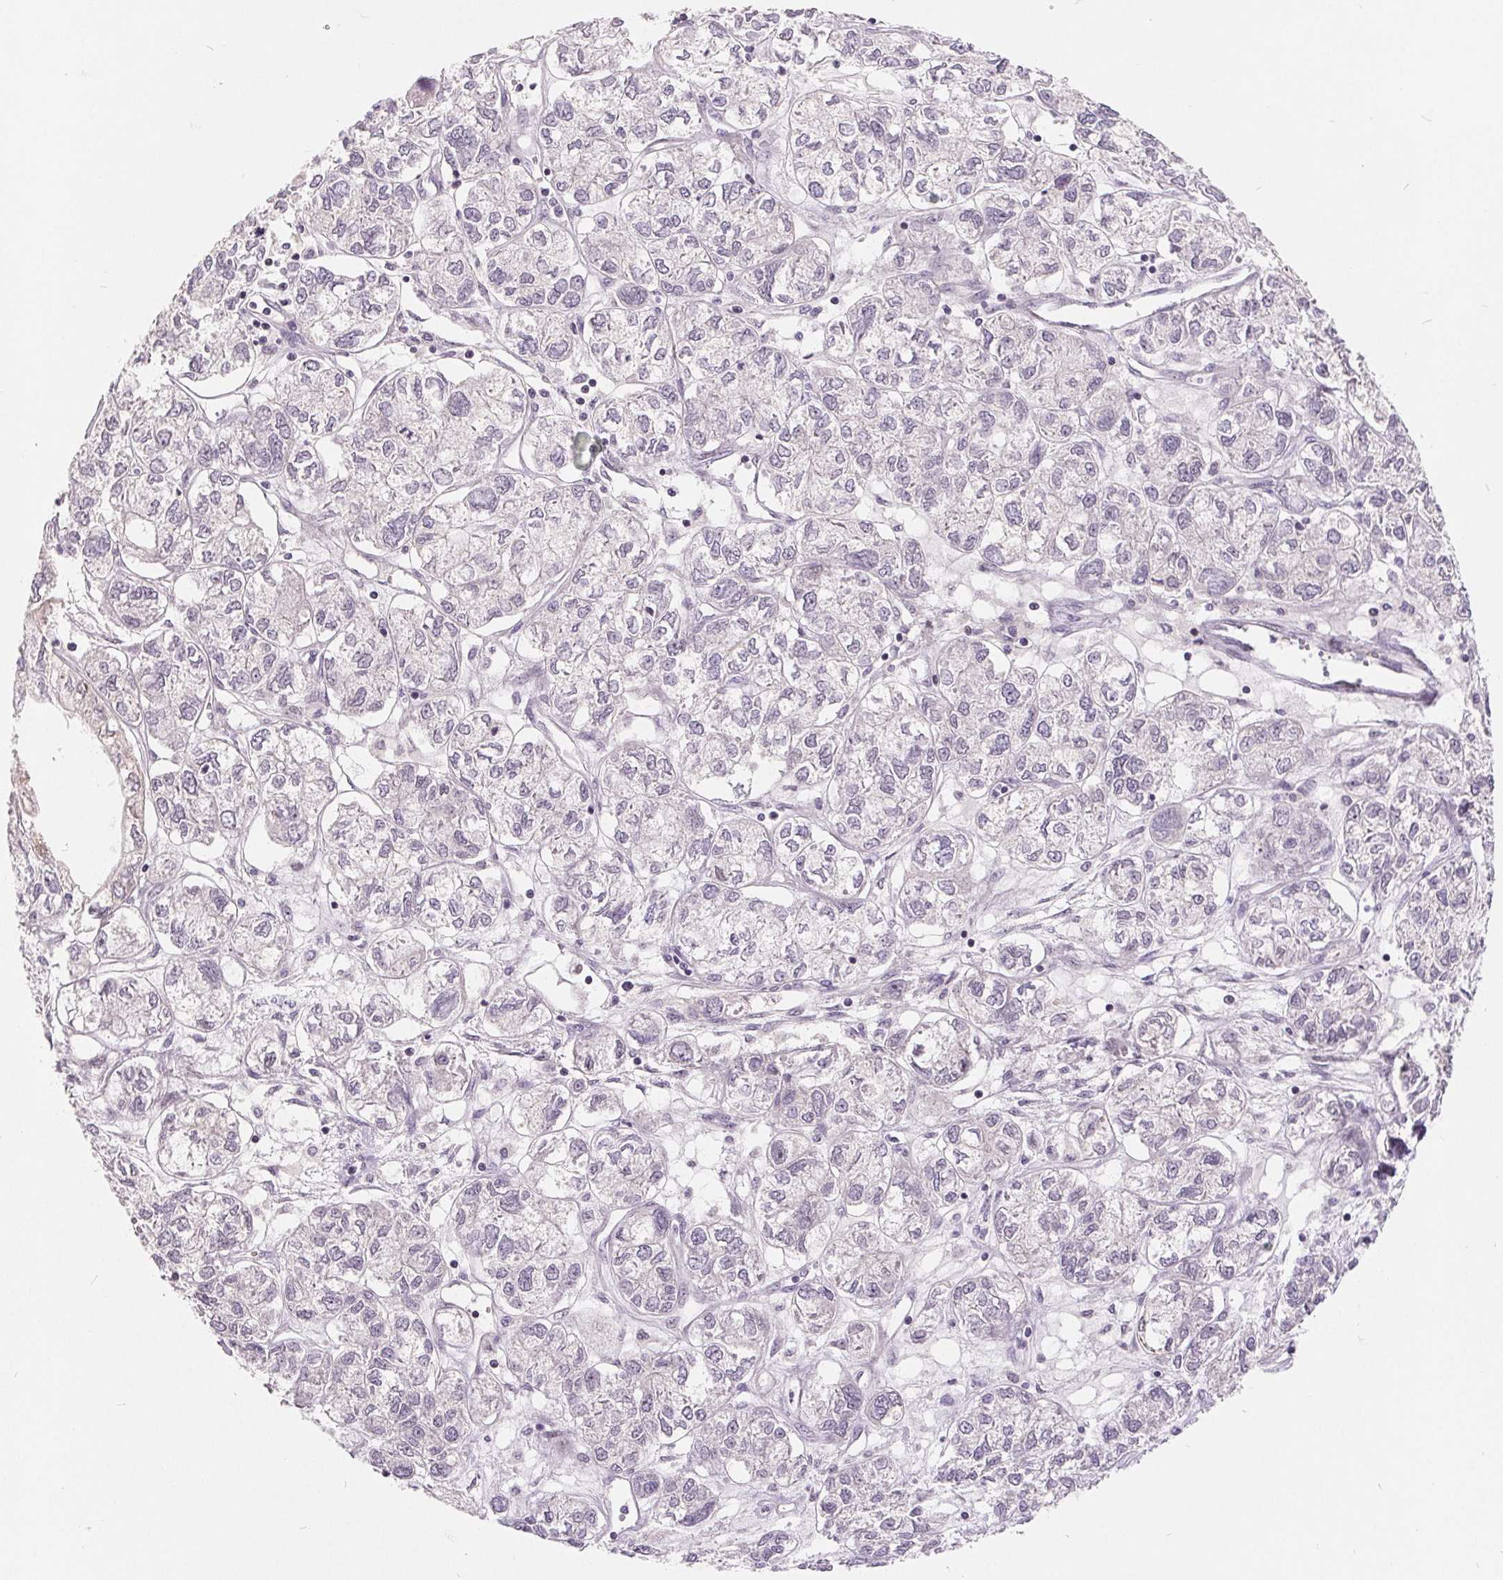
{"staining": {"intensity": "negative", "quantity": "none", "location": "none"}, "tissue": "ovarian cancer", "cell_type": "Tumor cells", "image_type": "cancer", "snomed": [{"axis": "morphology", "description": "Carcinoma, endometroid"}, {"axis": "topography", "description": "Ovary"}], "caption": "Immunohistochemistry of ovarian cancer (endometroid carcinoma) reveals no positivity in tumor cells.", "gene": "NRG2", "patient": {"sex": "female", "age": 64}}